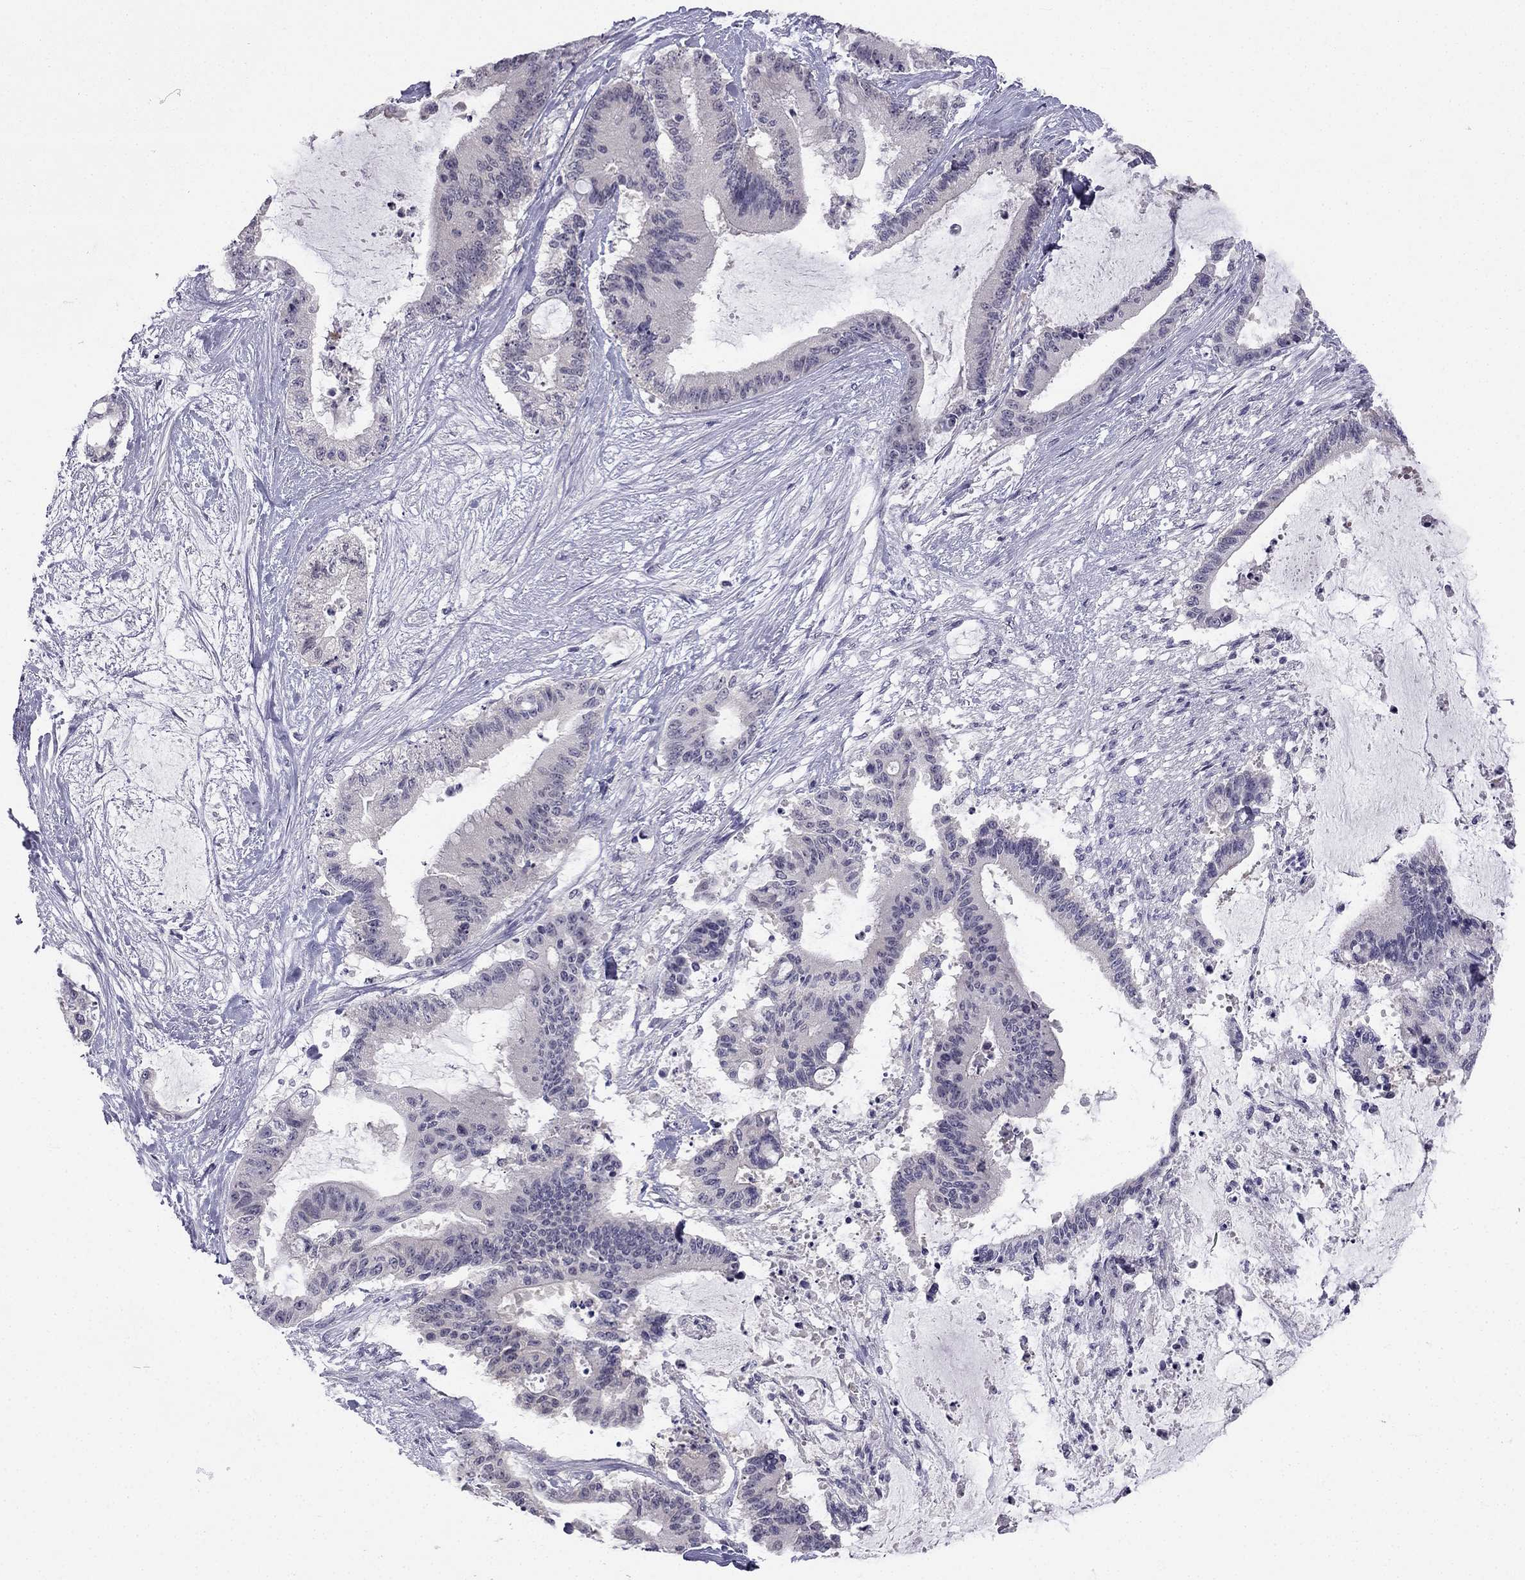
{"staining": {"intensity": "negative", "quantity": "none", "location": "none"}, "tissue": "liver cancer", "cell_type": "Tumor cells", "image_type": "cancer", "snomed": [{"axis": "morphology", "description": "Normal tissue, NOS"}, {"axis": "morphology", "description": "Cholangiocarcinoma"}, {"axis": "topography", "description": "Liver"}, {"axis": "topography", "description": "Peripheral nerve tissue"}], "caption": "IHC of liver cancer shows no staining in tumor cells.", "gene": "C16orf89", "patient": {"sex": "female", "age": 73}}